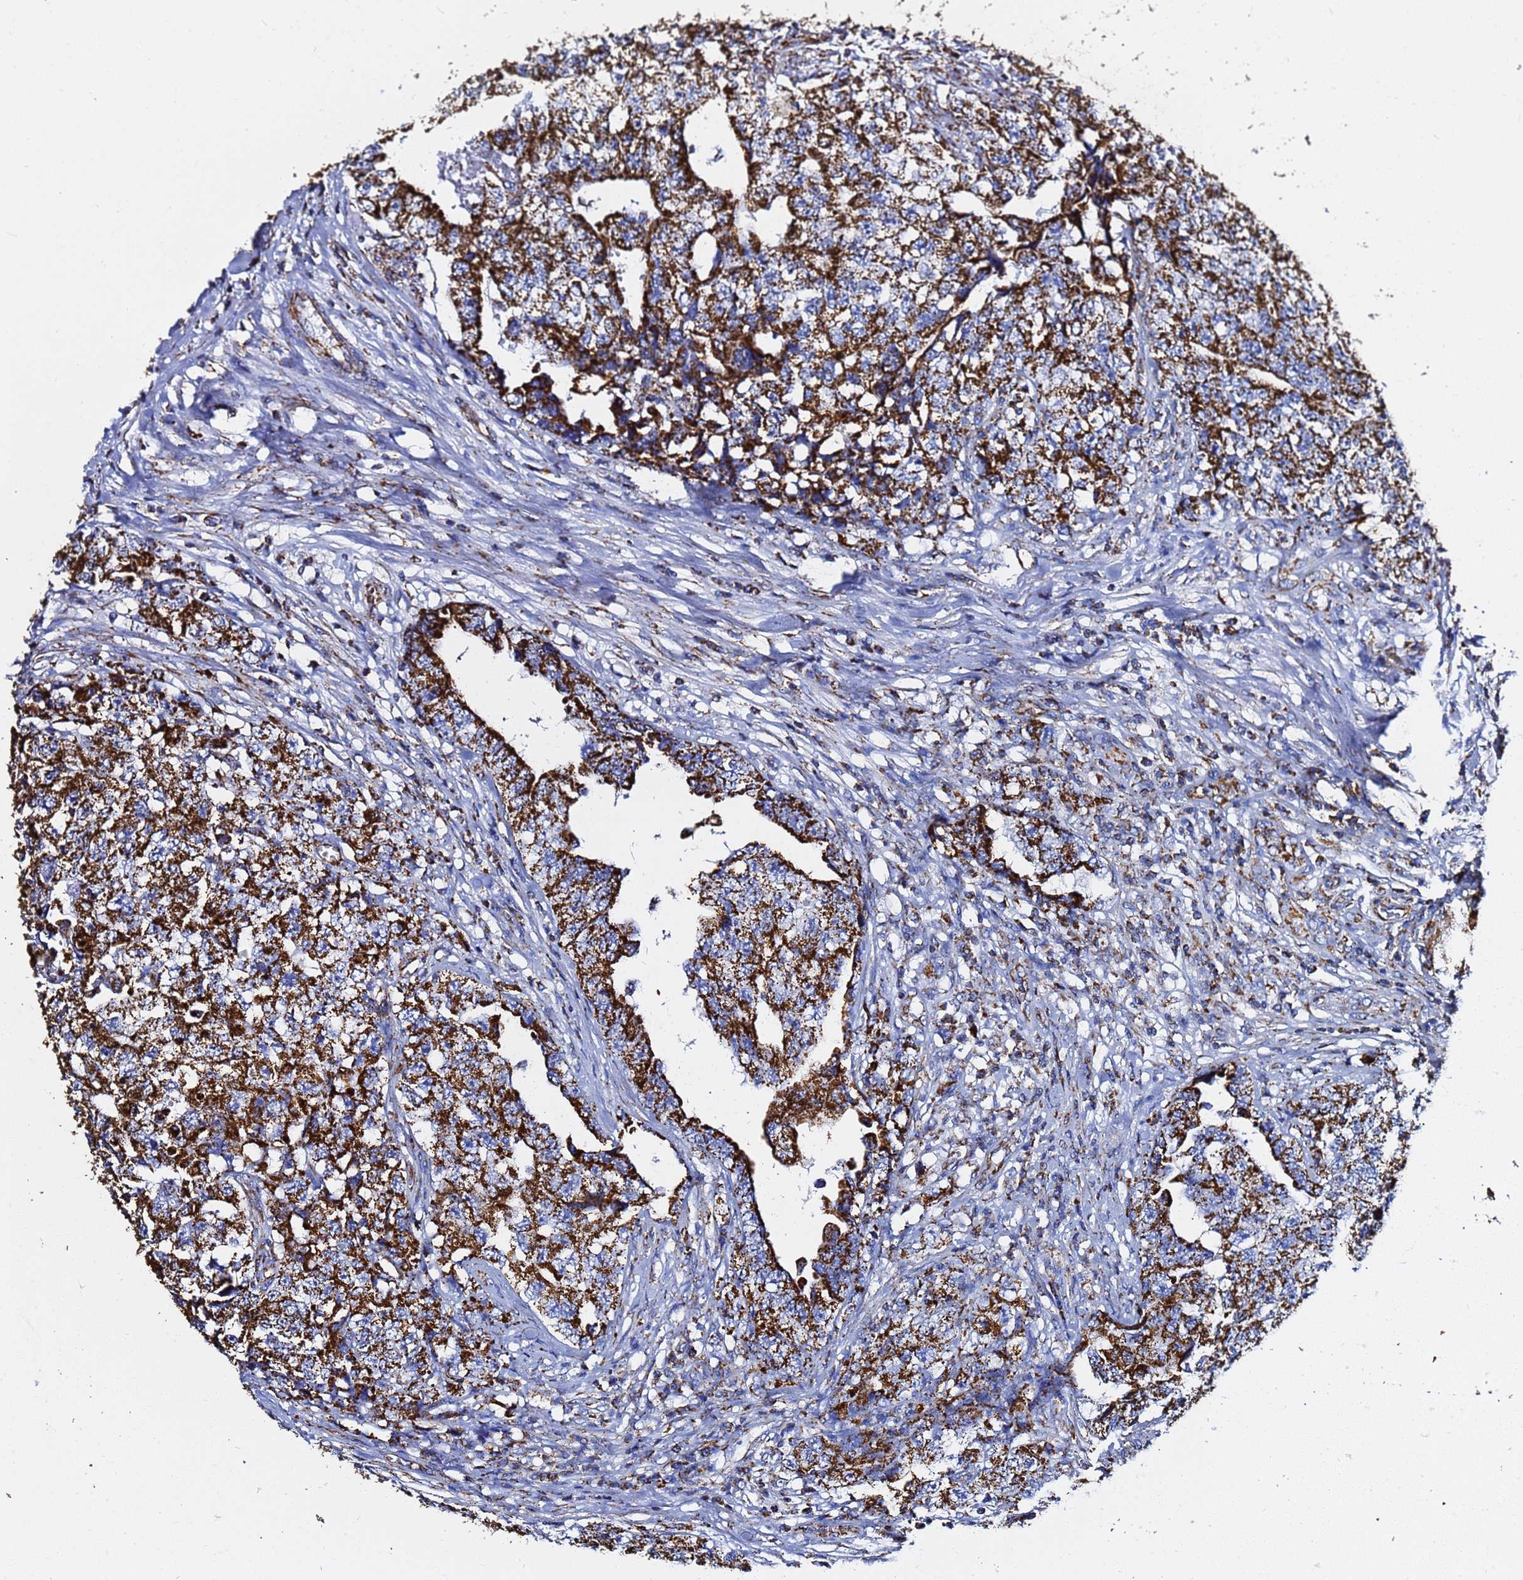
{"staining": {"intensity": "strong", "quantity": ">75%", "location": "cytoplasmic/membranous"}, "tissue": "testis cancer", "cell_type": "Tumor cells", "image_type": "cancer", "snomed": [{"axis": "morphology", "description": "Carcinoma, Embryonal, NOS"}, {"axis": "topography", "description": "Testis"}], "caption": "An image of testis embryonal carcinoma stained for a protein displays strong cytoplasmic/membranous brown staining in tumor cells. (Stains: DAB in brown, nuclei in blue, Microscopy: brightfield microscopy at high magnification).", "gene": "PHB2", "patient": {"sex": "male", "age": 31}}